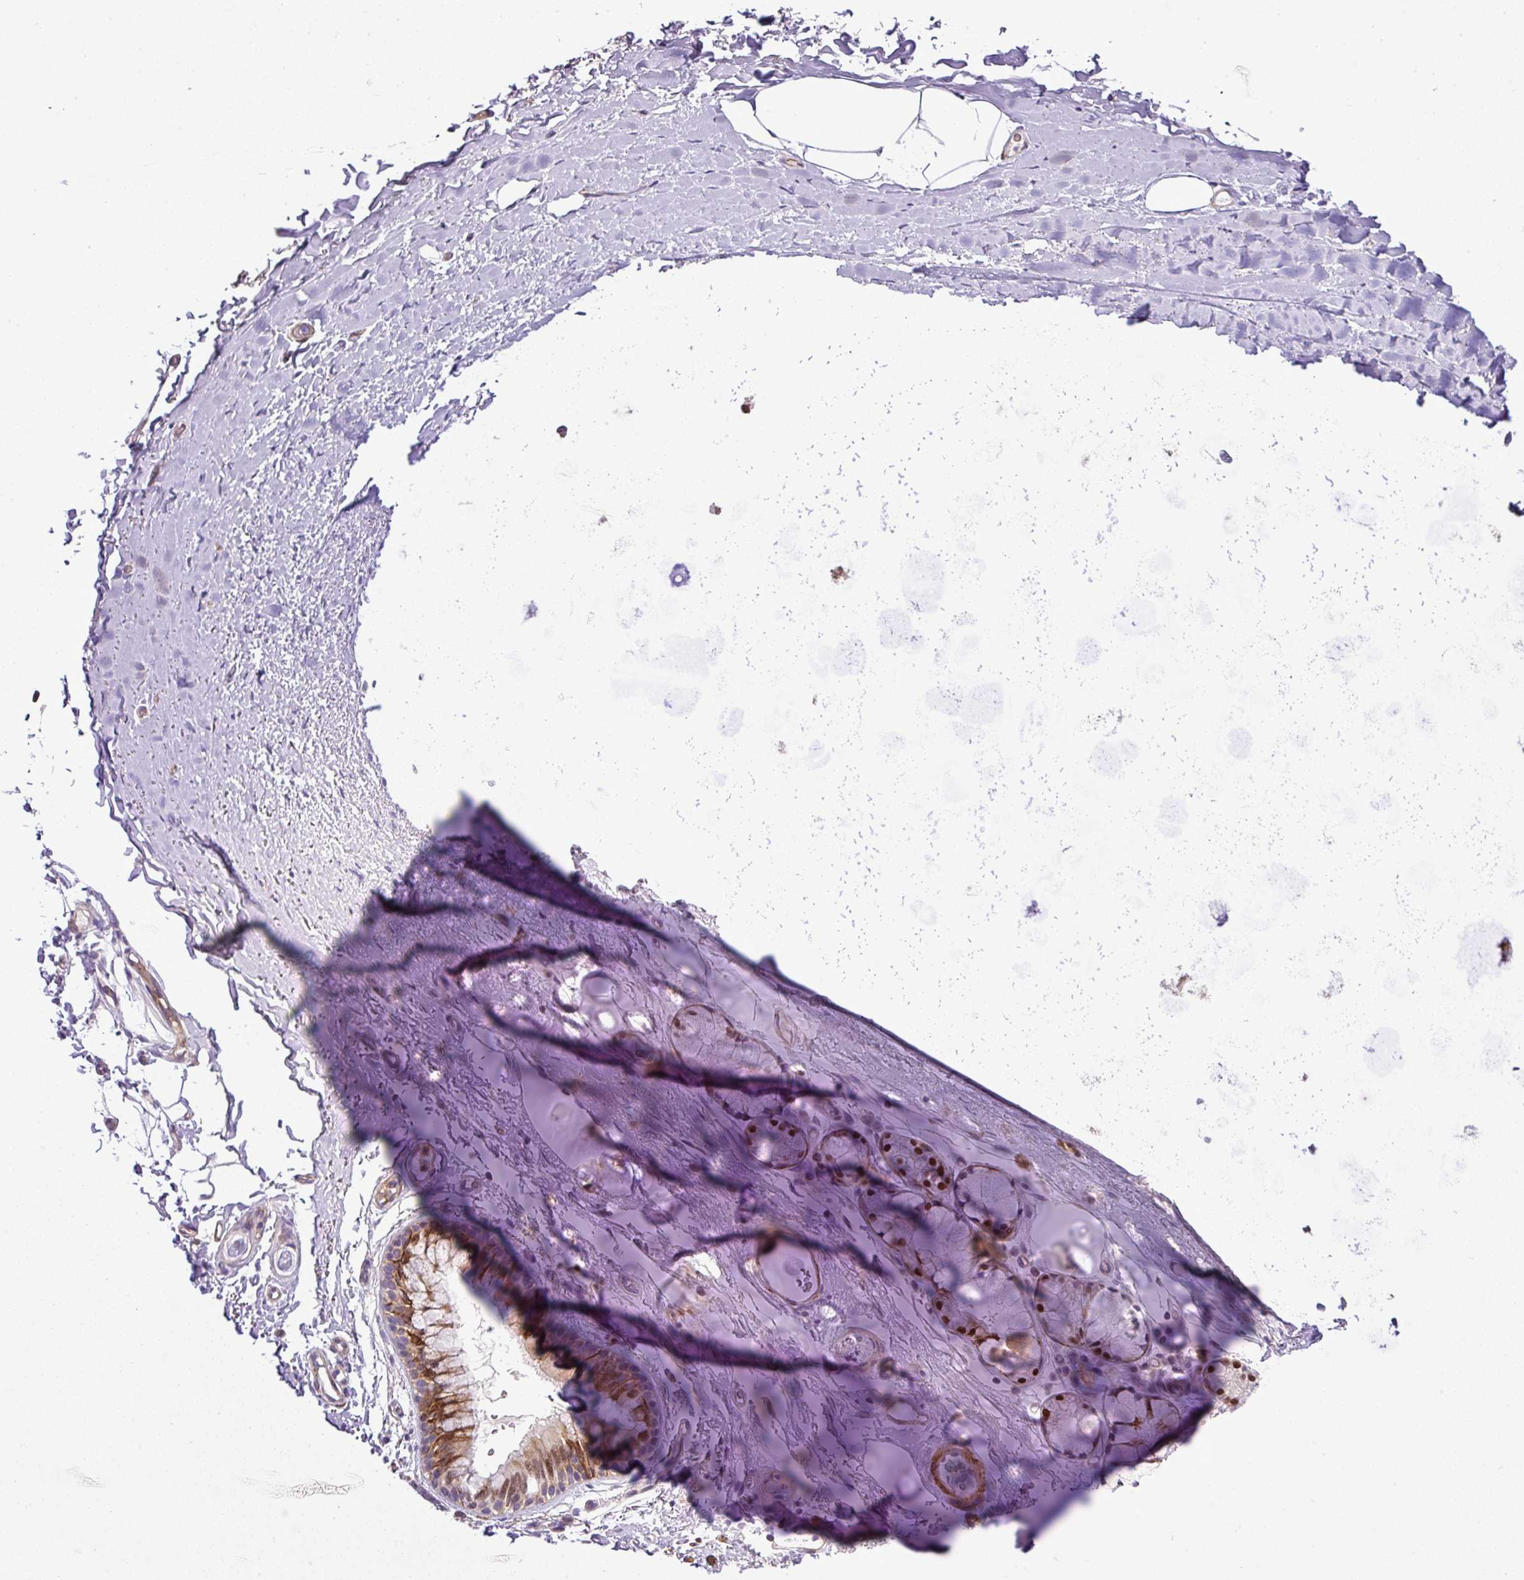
{"staining": {"intensity": "negative", "quantity": "none", "location": "none"}, "tissue": "adipose tissue", "cell_type": "Adipocytes", "image_type": "normal", "snomed": [{"axis": "morphology", "description": "Normal tissue, NOS"}, {"axis": "topography", "description": "Cartilage tissue"}, {"axis": "topography", "description": "Bronchus"}], "caption": "Immunohistochemistry (IHC) of unremarkable human adipose tissue shows no staining in adipocytes. (DAB (3,3'-diaminobenzidine) immunohistochemistry visualized using brightfield microscopy, high magnification).", "gene": "NBEAL2", "patient": {"sex": "female", "age": 72}}